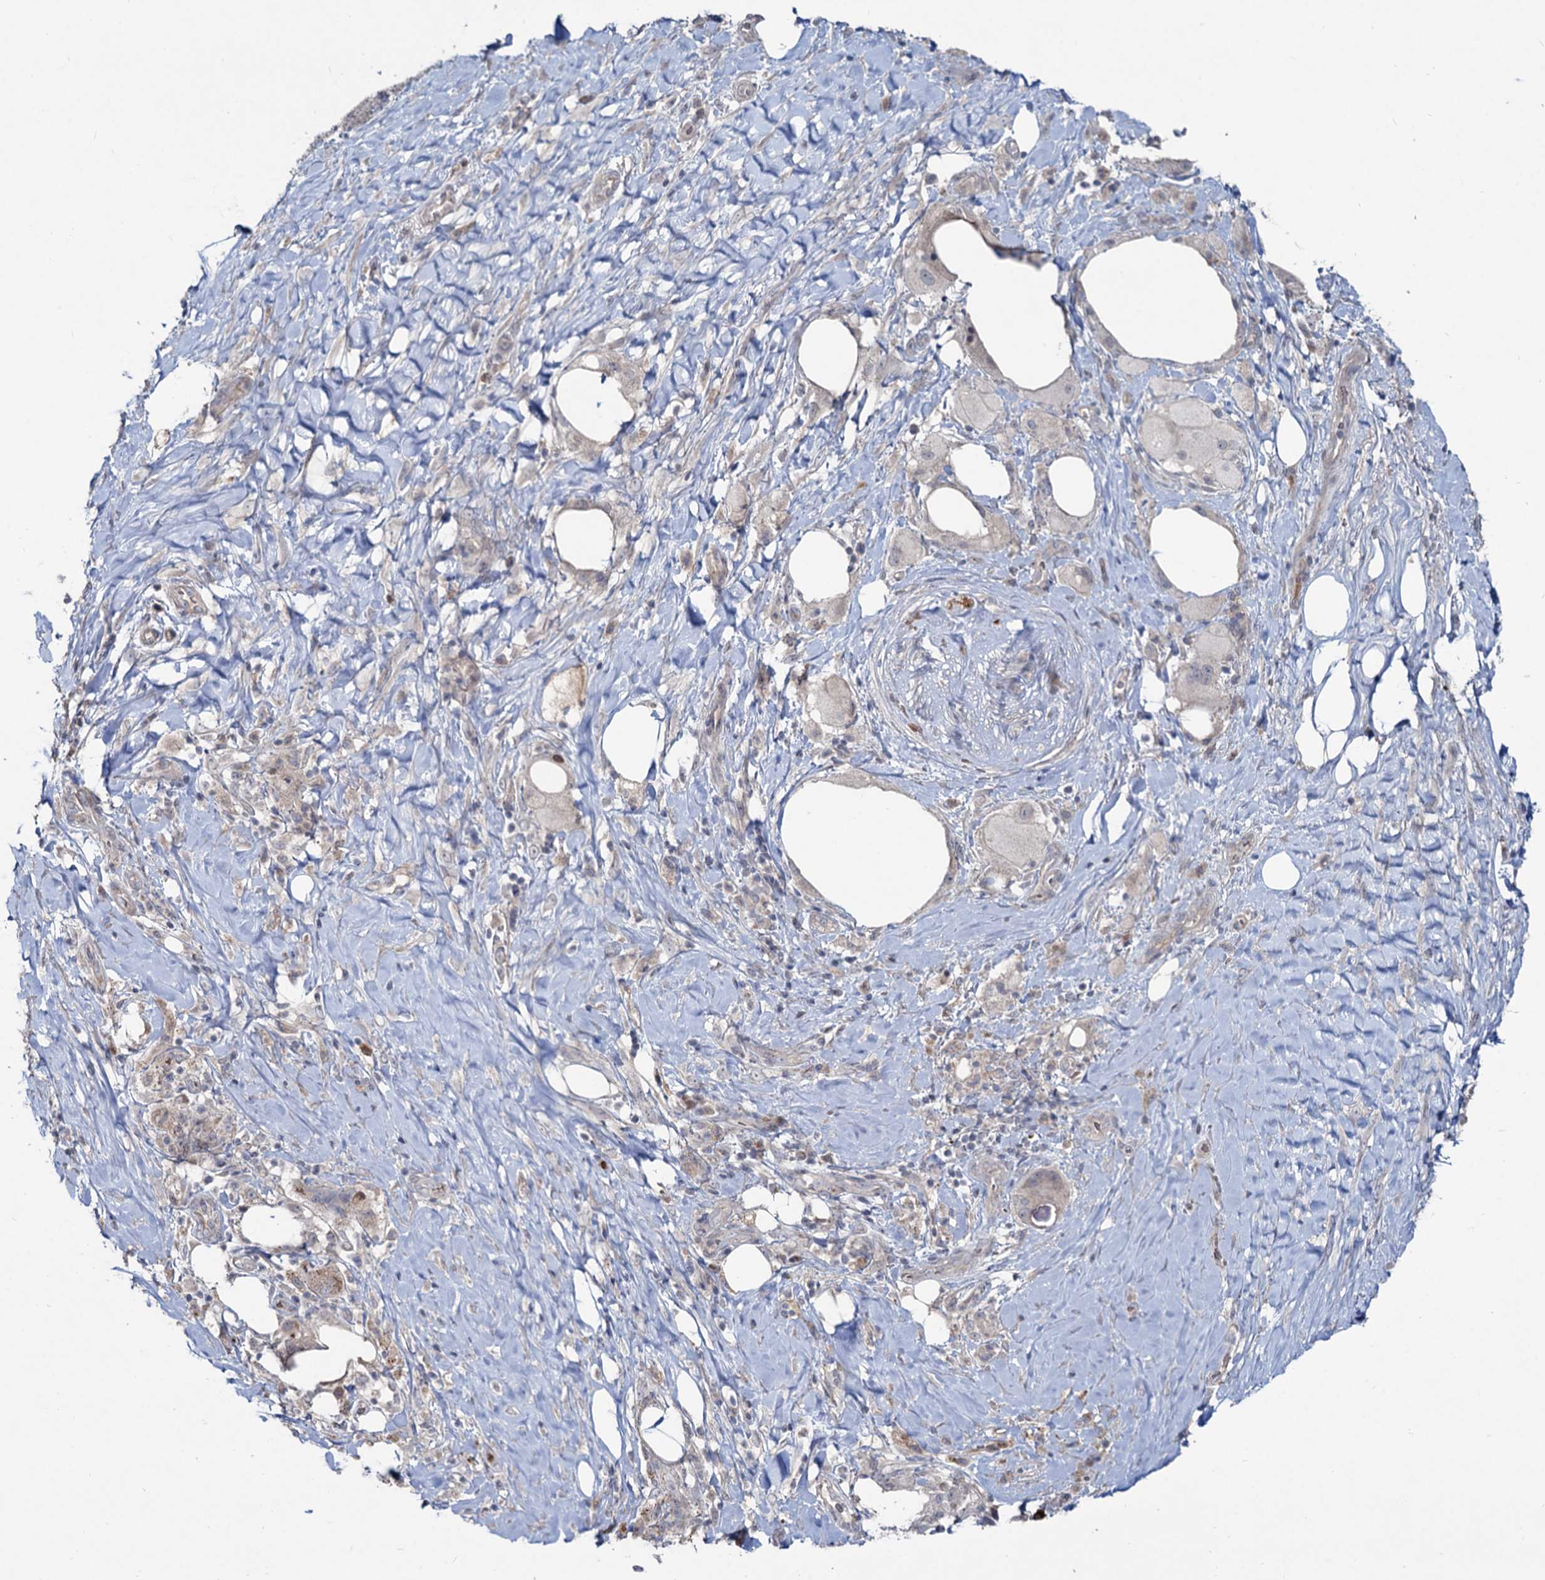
{"staining": {"intensity": "weak", "quantity": "<25%", "location": "cytoplasmic/membranous"}, "tissue": "pancreatic cancer", "cell_type": "Tumor cells", "image_type": "cancer", "snomed": [{"axis": "morphology", "description": "Adenocarcinoma, NOS"}, {"axis": "topography", "description": "Pancreas"}], "caption": "Immunohistochemistry (IHC) of adenocarcinoma (pancreatic) shows no expression in tumor cells. (DAB immunohistochemistry (IHC) with hematoxylin counter stain).", "gene": "RNF6", "patient": {"sex": "male", "age": 58}}